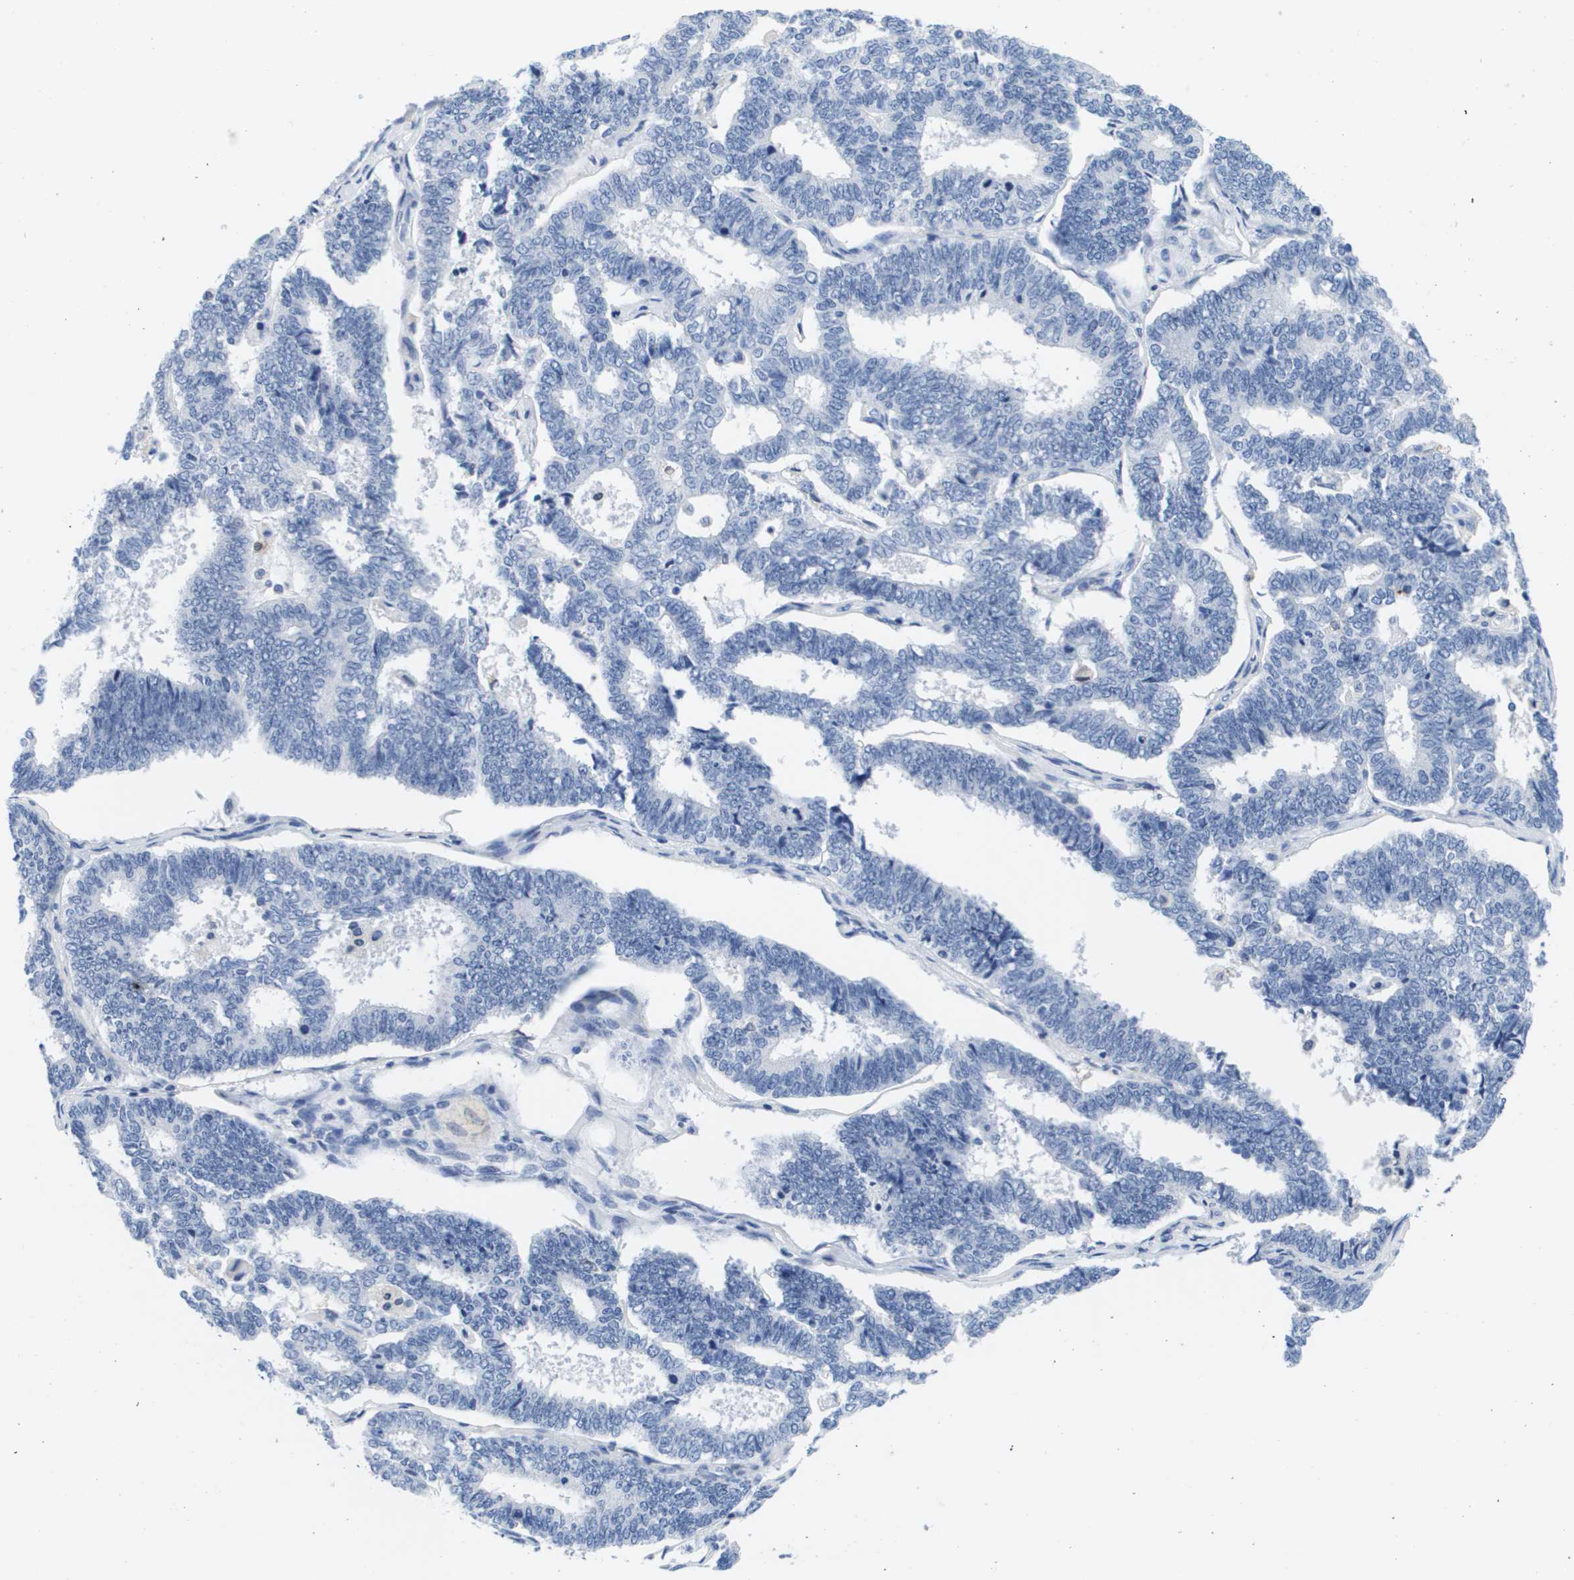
{"staining": {"intensity": "negative", "quantity": "none", "location": "none"}, "tissue": "endometrial cancer", "cell_type": "Tumor cells", "image_type": "cancer", "snomed": [{"axis": "morphology", "description": "Adenocarcinoma, NOS"}, {"axis": "topography", "description": "Endometrium"}], "caption": "Tumor cells show no significant protein positivity in endometrial cancer (adenocarcinoma).", "gene": "HMOX1", "patient": {"sex": "female", "age": 70}}